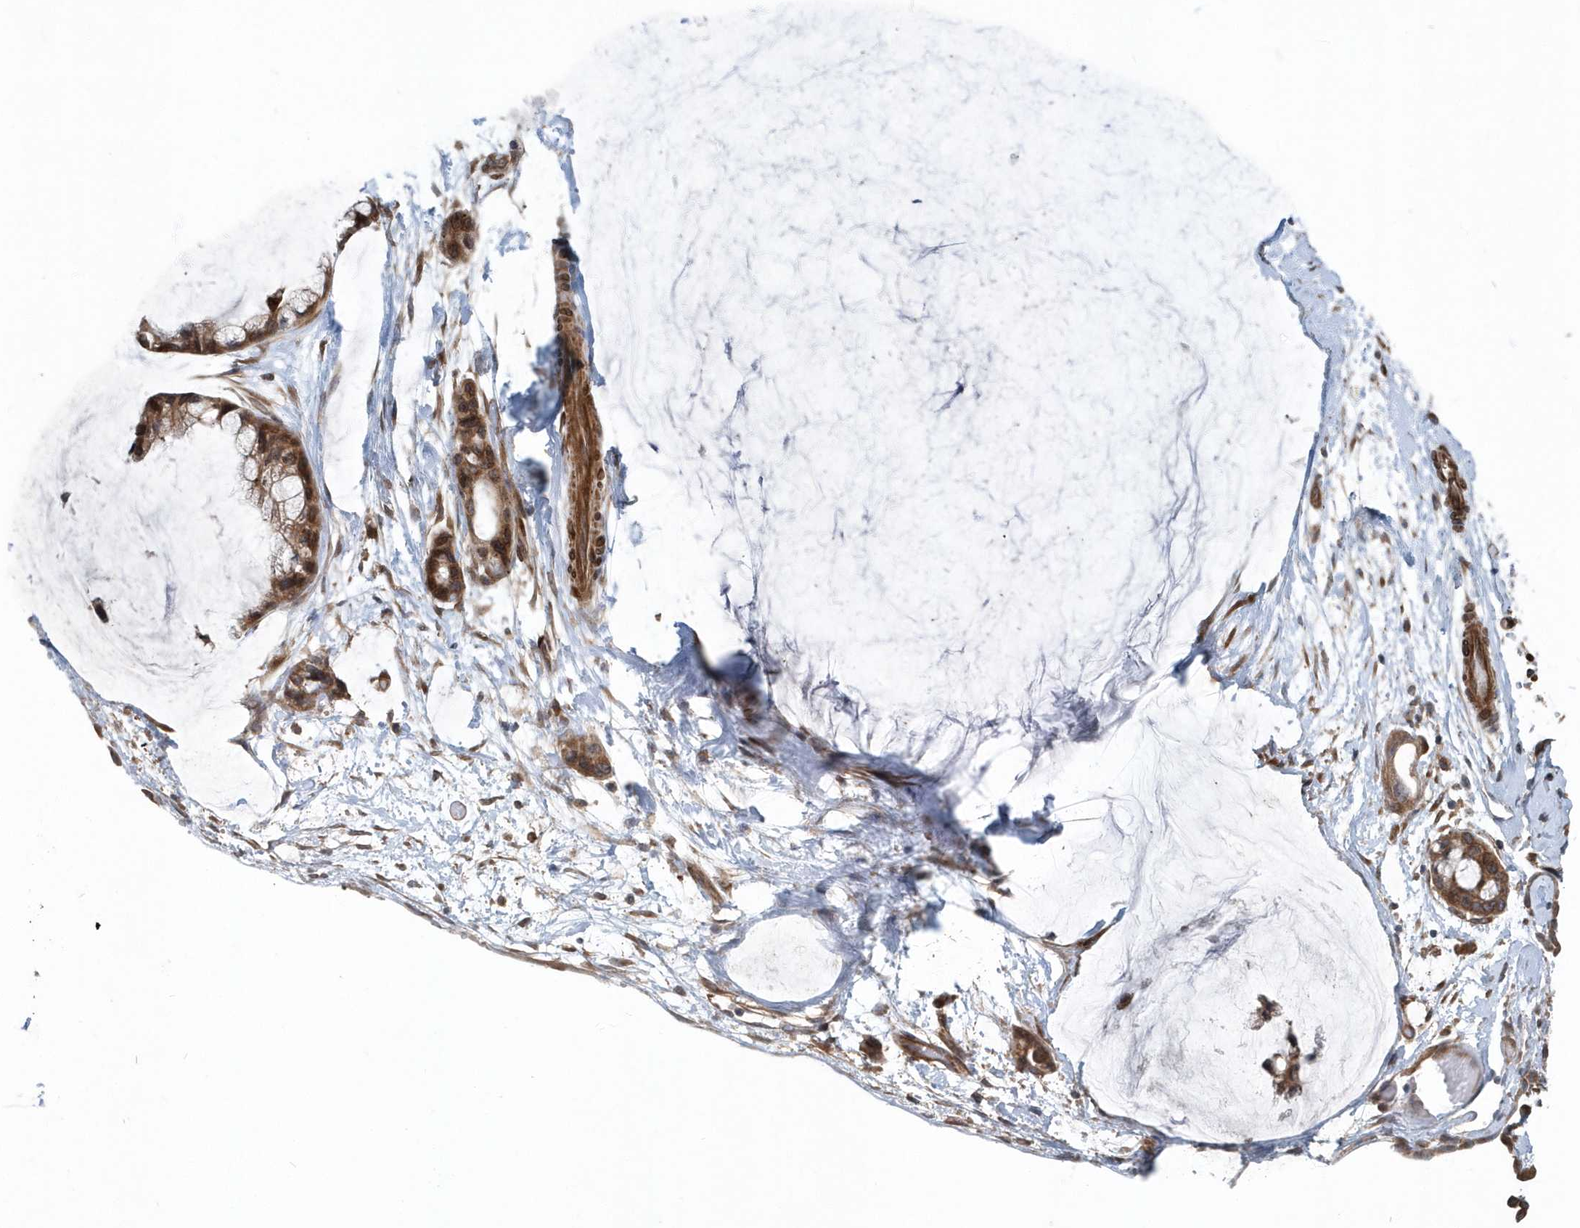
{"staining": {"intensity": "moderate", "quantity": ">75%", "location": "cytoplasmic/membranous"}, "tissue": "ovarian cancer", "cell_type": "Tumor cells", "image_type": "cancer", "snomed": [{"axis": "morphology", "description": "Cystadenocarcinoma, mucinous, NOS"}, {"axis": "topography", "description": "Ovary"}], "caption": "This histopathology image displays immunohistochemistry (IHC) staining of ovarian cancer (mucinous cystadenocarcinoma), with medium moderate cytoplasmic/membranous staining in approximately >75% of tumor cells.", "gene": "MCC", "patient": {"sex": "female", "age": 39}}